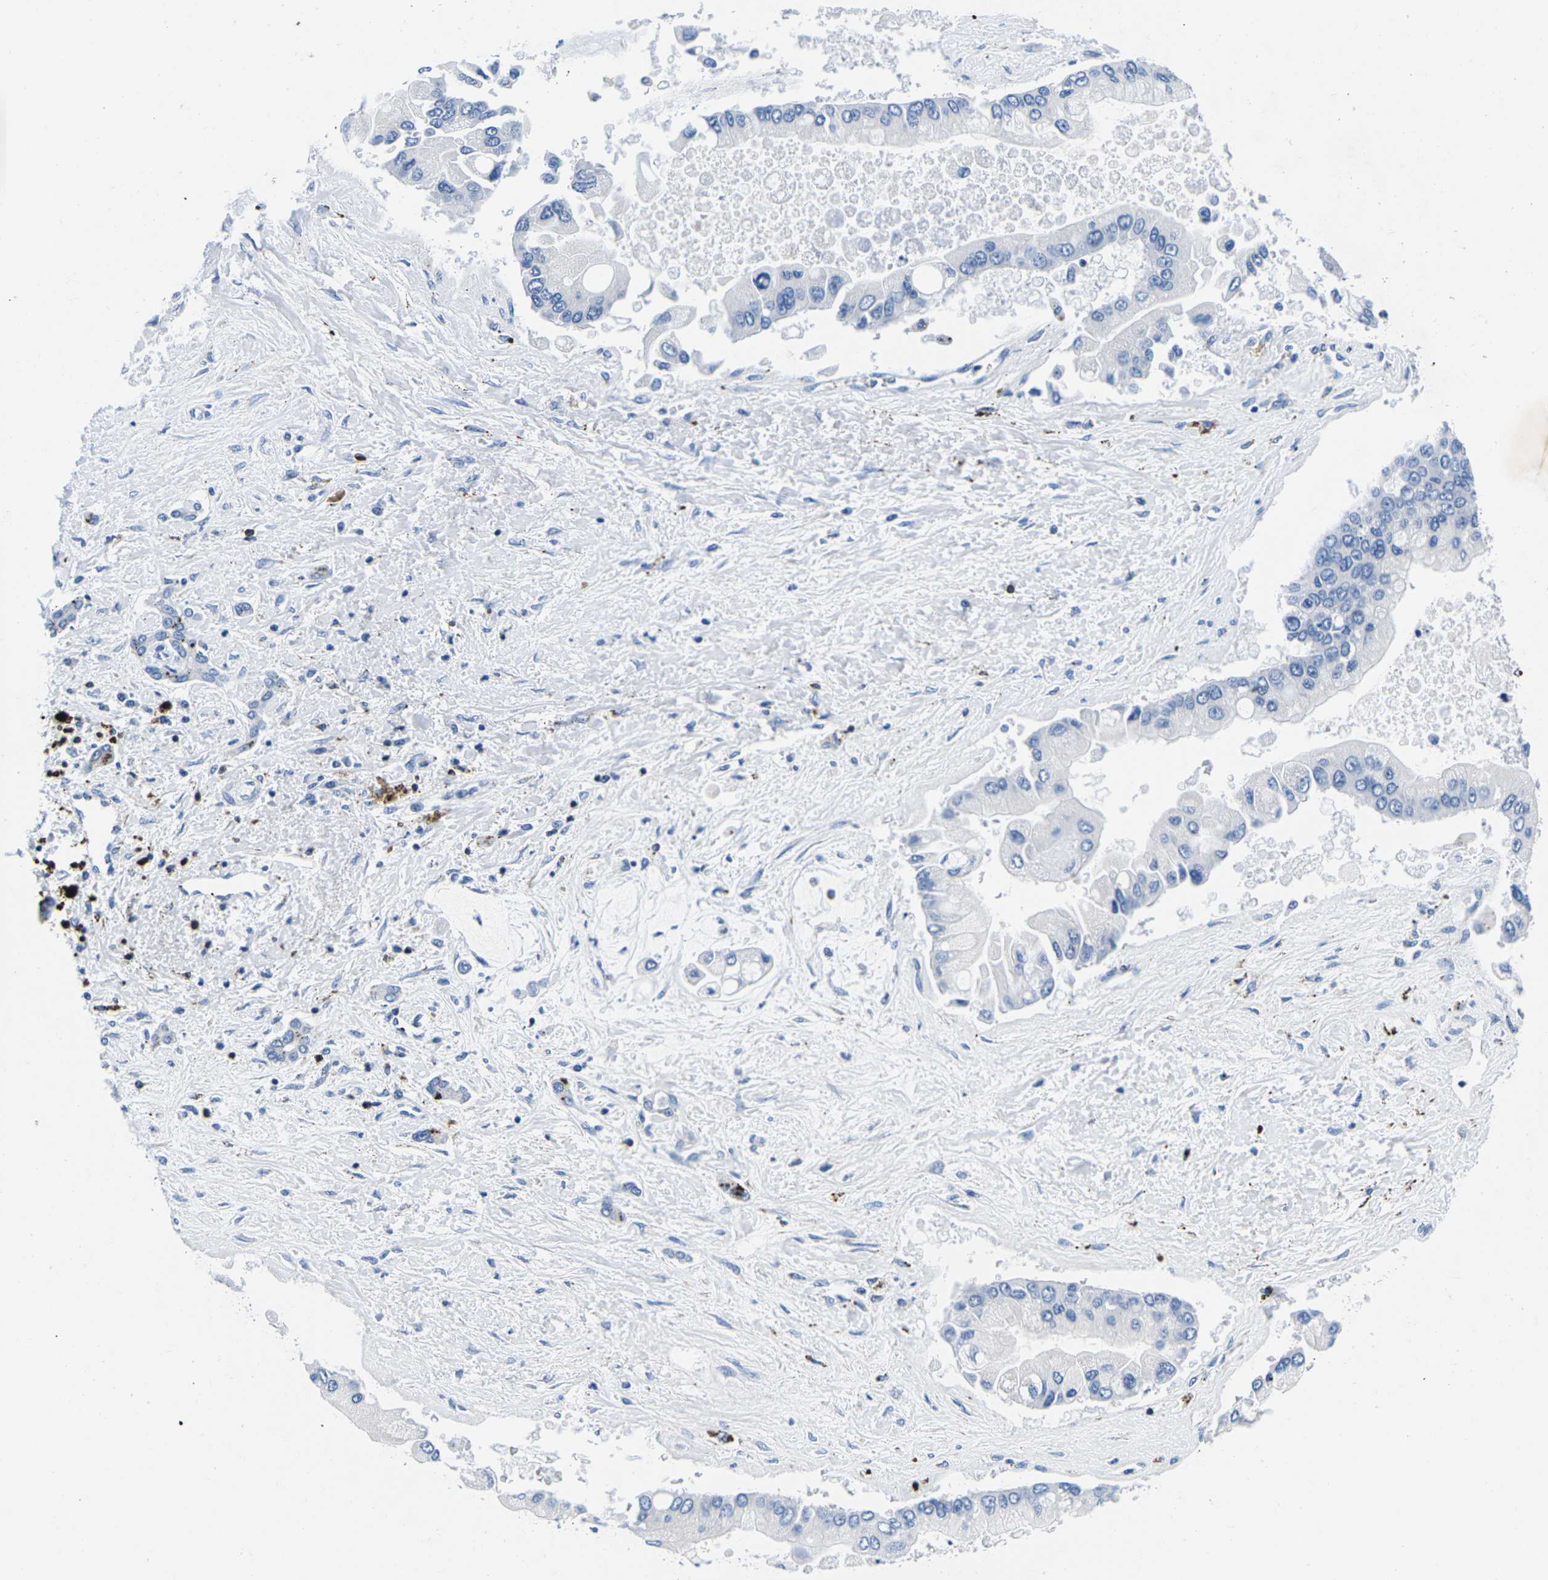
{"staining": {"intensity": "negative", "quantity": "none", "location": "none"}, "tissue": "liver cancer", "cell_type": "Tumor cells", "image_type": "cancer", "snomed": [{"axis": "morphology", "description": "Cholangiocarcinoma"}, {"axis": "topography", "description": "Liver"}], "caption": "The histopathology image demonstrates no staining of tumor cells in liver cancer (cholangiocarcinoma). Nuclei are stained in blue.", "gene": "CTSW", "patient": {"sex": "male", "age": 50}}